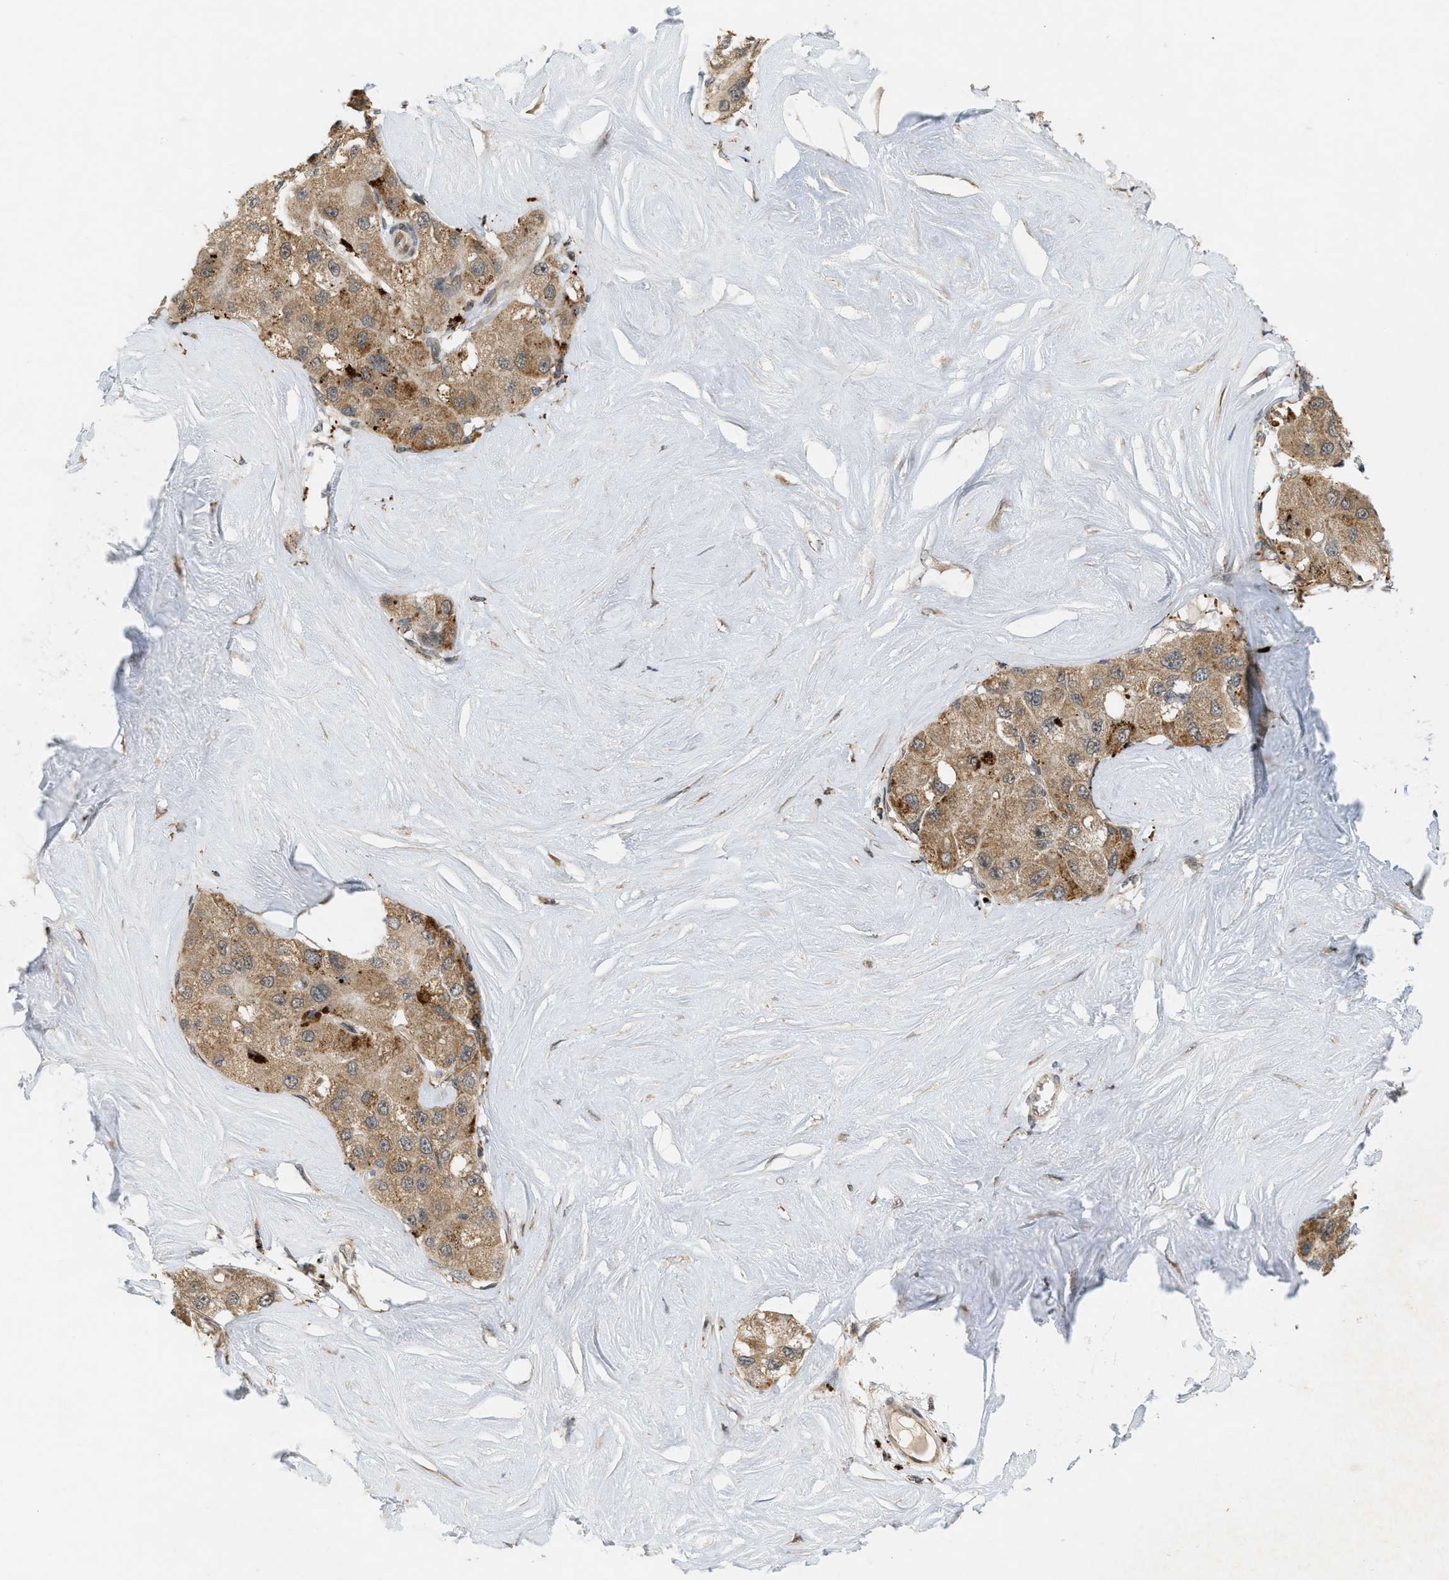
{"staining": {"intensity": "moderate", "quantity": ">75%", "location": "cytoplasmic/membranous"}, "tissue": "liver cancer", "cell_type": "Tumor cells", "image_type": "cancer", "snomed": [{"axis": "morphology", "description": "Carcinoma, Hepatocellular, NOS"}, {"axis": "topography", "description": "Liver"}], "caption": "DAB immunohistochemical staining of human hepatocellular carcinoma (liver) exhibits moderate cytoplasmic/membranous protein staining in about >75% of tumor cells. The protein of interest is stained brown, and the nuclei are stained in blue (DAB (3,3'-diaminobenzidine) IHC with brightfield microscopy, high magnification).", "gene": "PRKD1", "patient": {"sex": "male", "age": 80}}